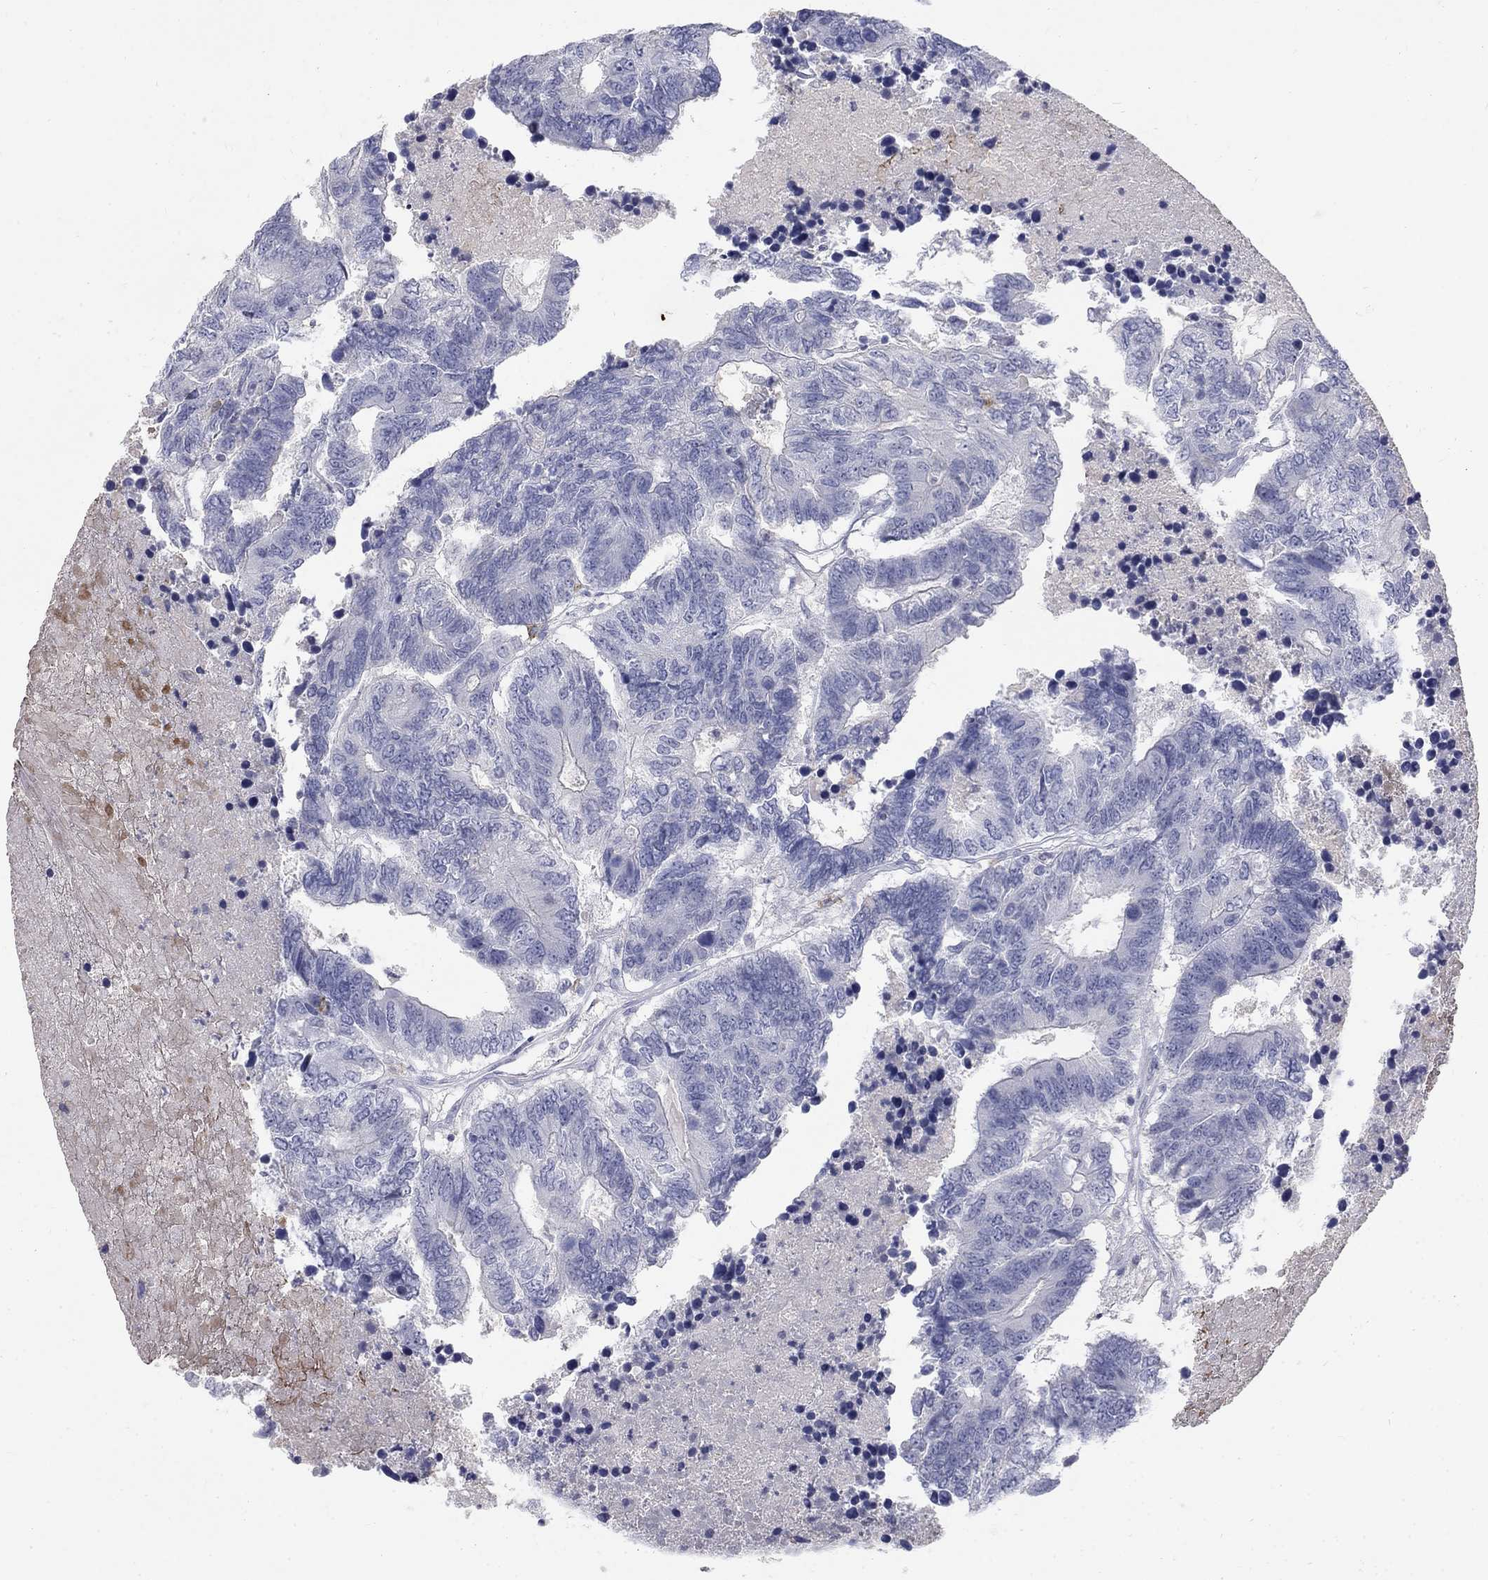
{"staining": {"intensity": "negative", "quantity": "none", "location": "none"}, "tissue": "colorectal cancer", "cell_type": "Tumor cells", "image_type": "cancer", "snomed": [{"axis": "morphology", "description": "Adenocarcinoma, NOS"}, {"axis": "topography", "description": "Colon"}], "caption": "IHC image of neoplastic tissue: human colorectal cancer (adenocarcinoma) stained with DAB reveals no significant protein positivity in tumor cells.", "gene": "PTH1R", "patient": {"sex": "female", "age": 48}}